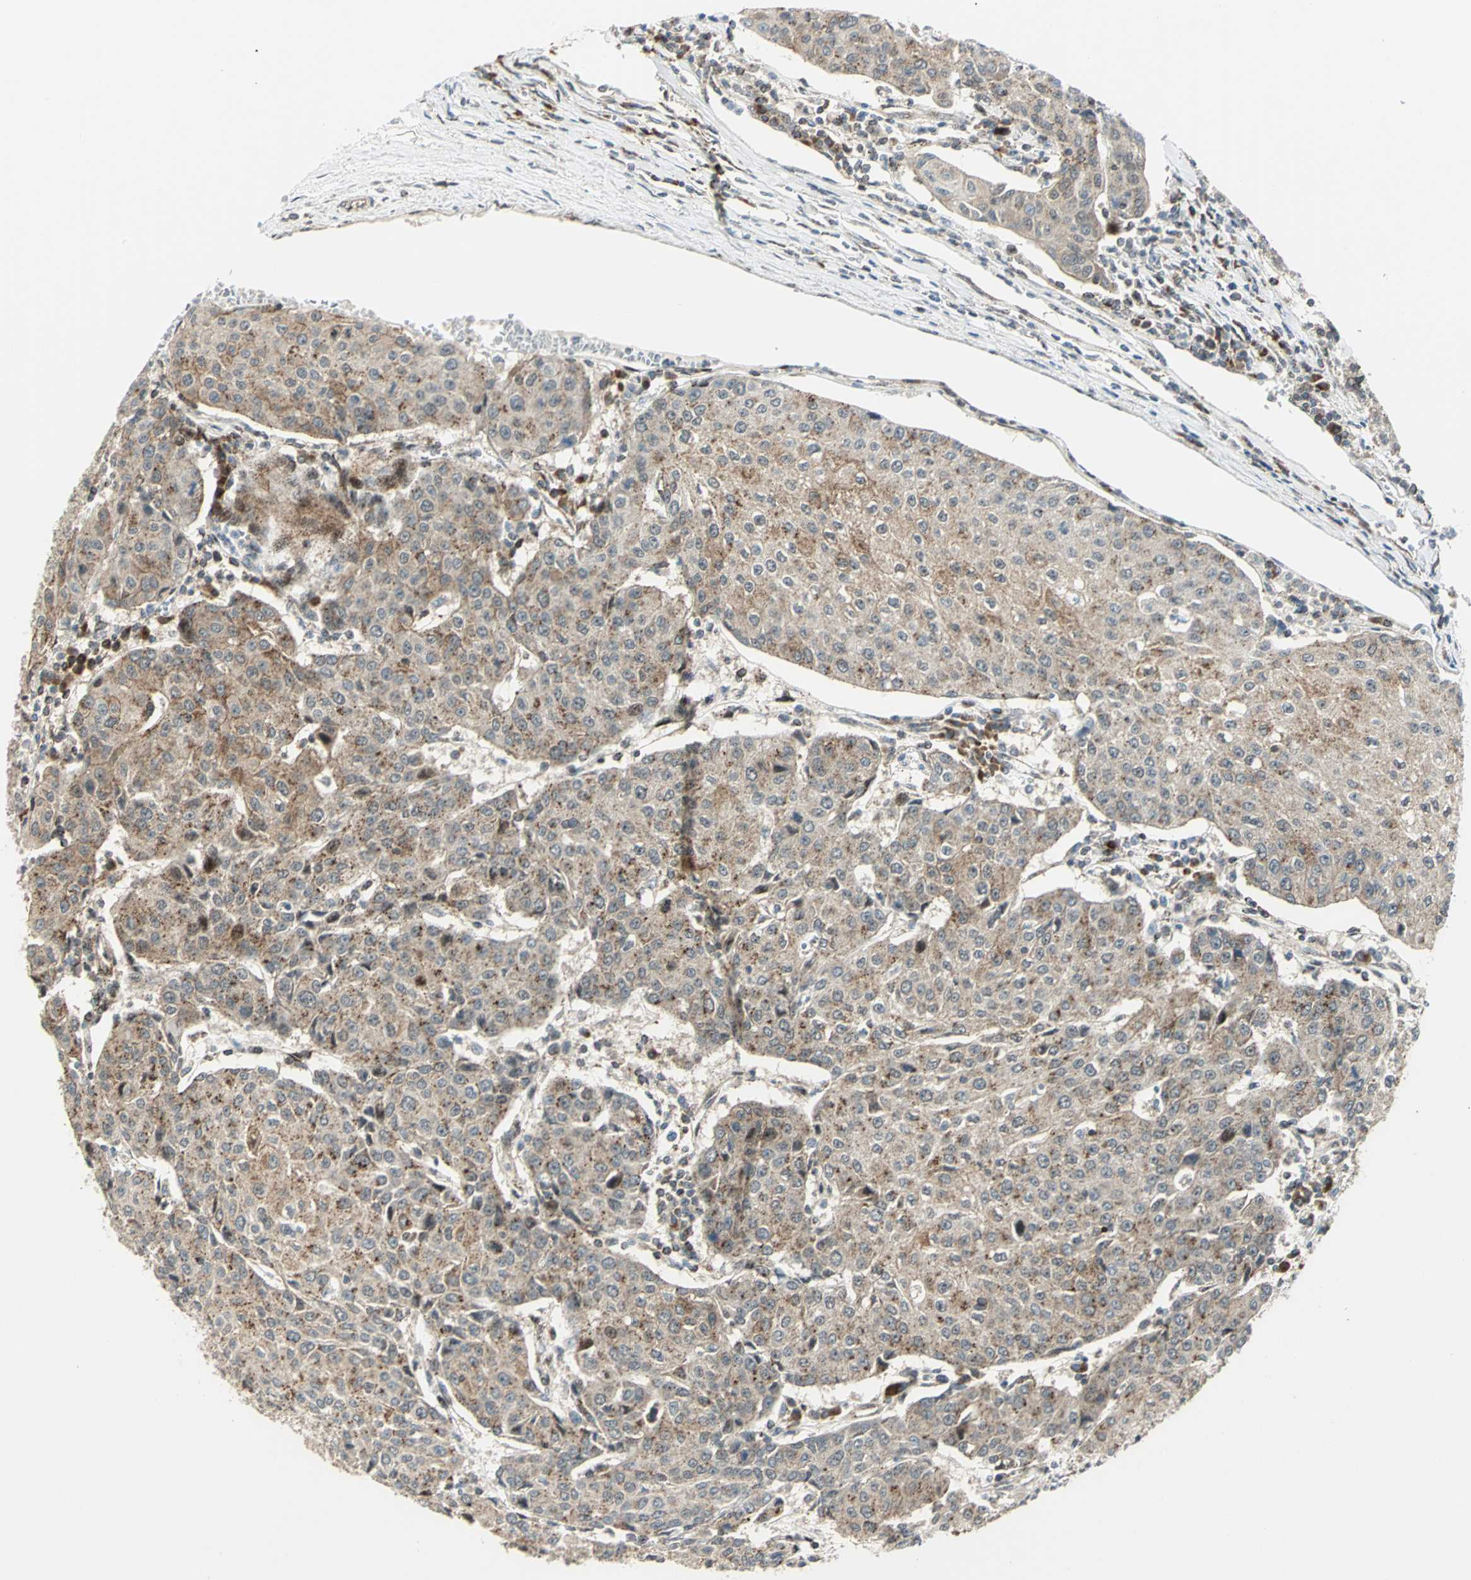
{"staining": {"intensity": "moderate", "quantity": ">75%", "location": "cytoplasmic/membranous"}, "tissue": "urothelial cancer", "cell_type": "Tumor cells", "image_type": "cancer", "snomed": [{"axis": "morphology", "description": "Urothelial carcinoma, High grade"}, {"axis": "topography", "description": "Urinary bladder"}], "caption": "A photomicrograph of high-grade urothelial carcinoma stained for a protein displays moderate cytoplasmic/membranous brown staining in tumor cells. (DAB (3,3'-diaminobenzidine) = brown stain, brightfield microscopy at high magnification).", "gene": "ATP6V1A", "patient": {"sex": "female", "age": 85}}